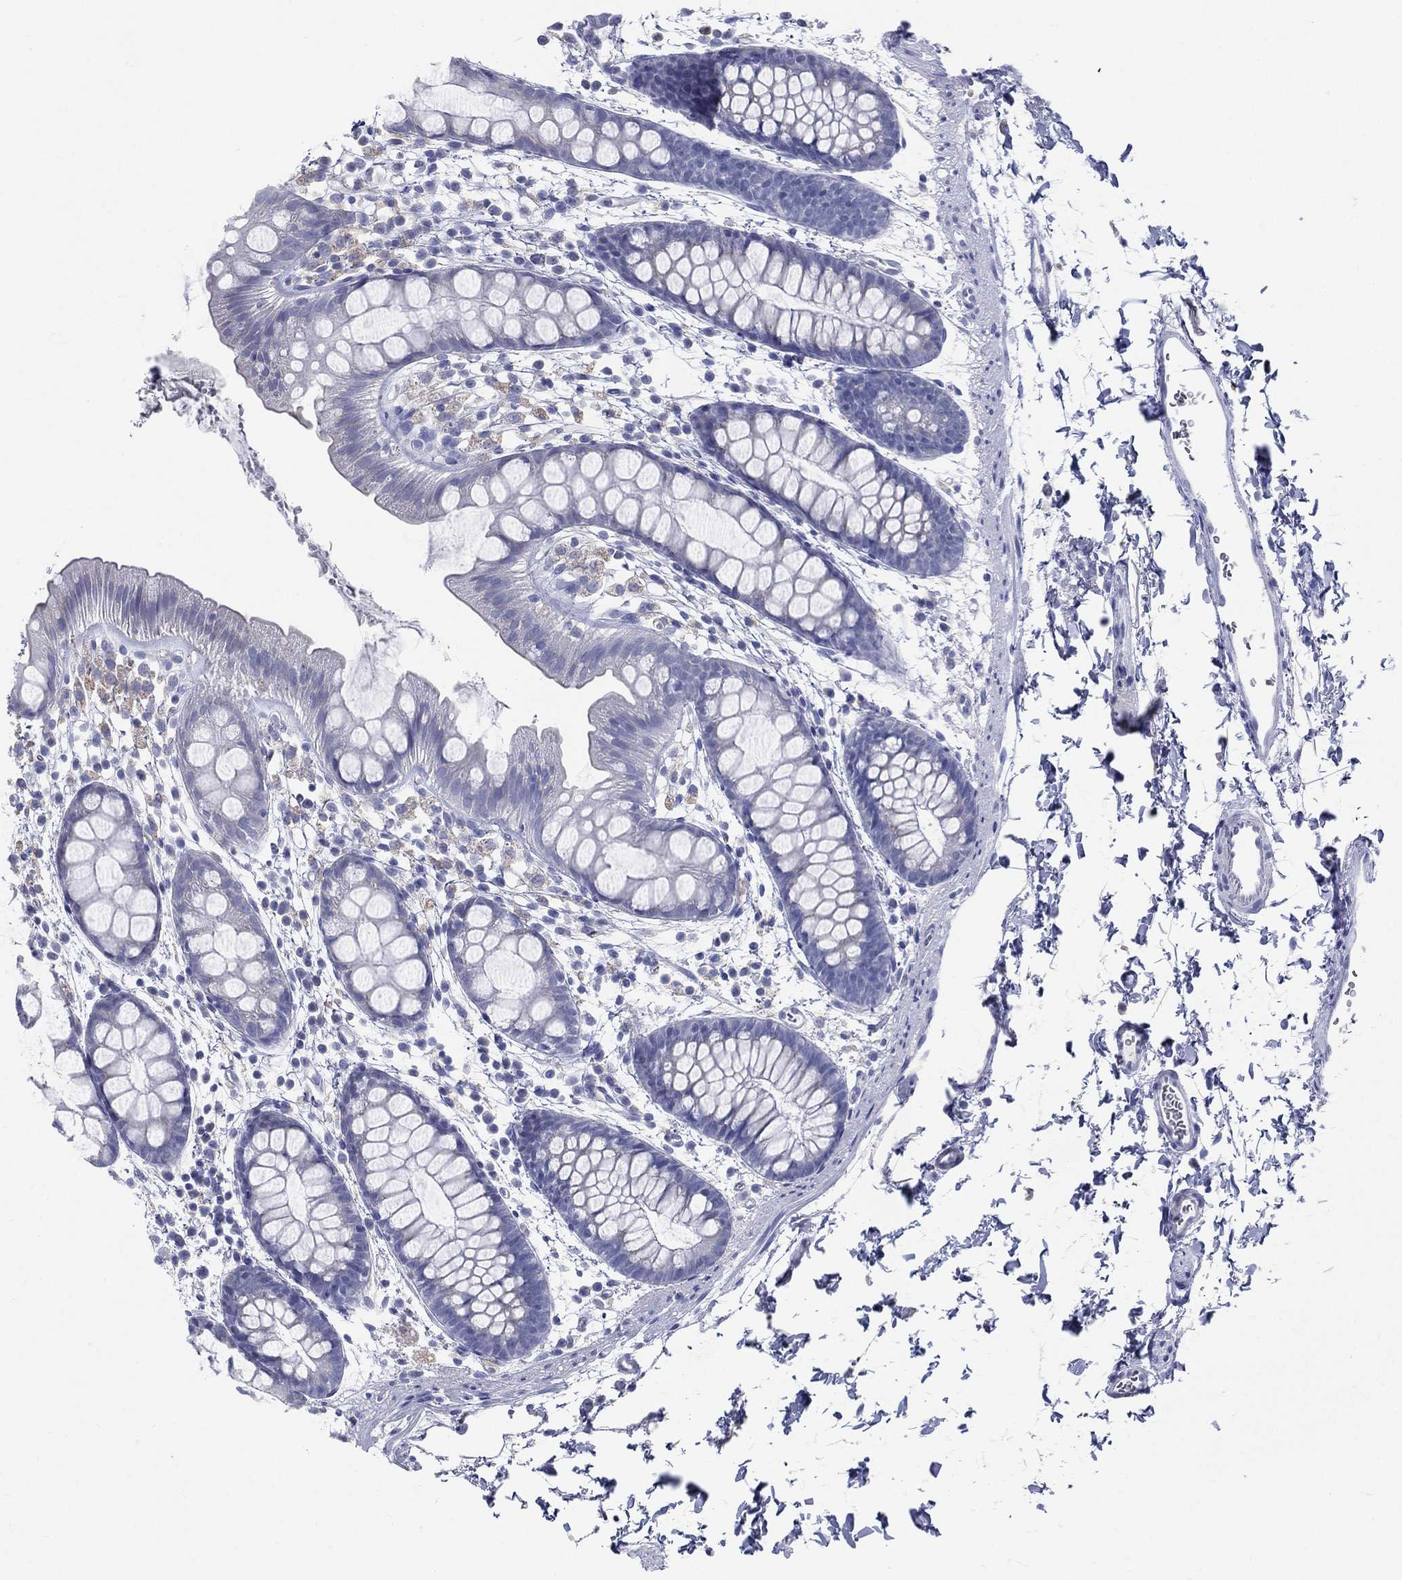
{"staining": {"intensity": "negative", "quantity": "none", "location": "none"}, "tissue": "rectum", "cell_type": "Glandular cells", "image_type": "normal", "snomed": [{"axis": "morphology", "description": "Normal tissue, NOS"}, {"axis": "topography", "description": "Rectum"}], "caption": "High power microscopy photomicrograph of an immunohistochemistry (IHC) photomicrograph of unremarkable rectum, revealing no significant expression in glandular cells.", "gene": "DEFB121", "patient": {"sex": "male", "age": 57}}